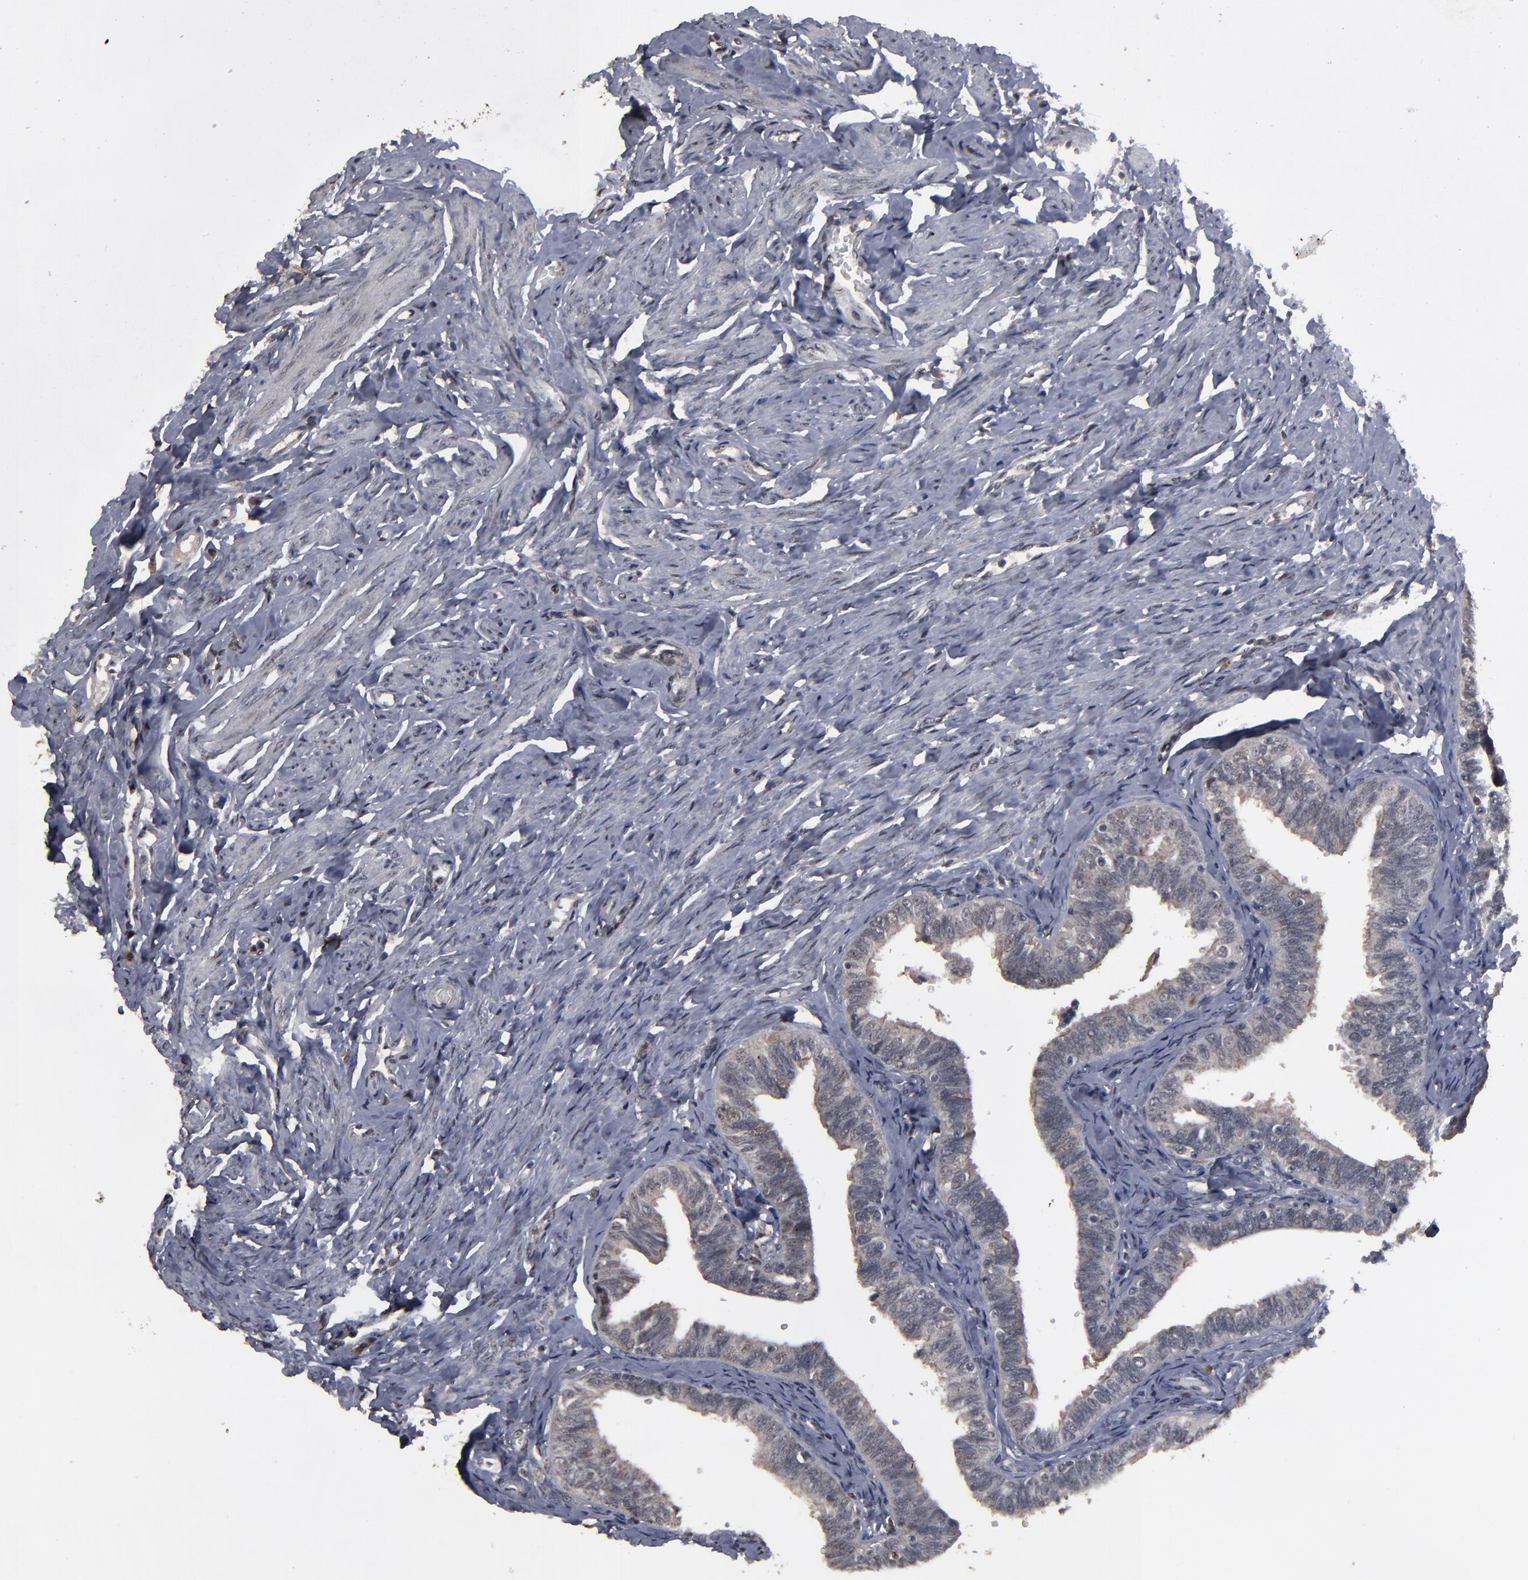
{"staining": {"intensity": "weak", "quantity": ">75%", "location": "cytoplasmic/membranous"}, "tissue": "fallopian tube", "cell_type": "Glandular cells", "image_type": "normal", "snomed": [{"axis": "morphology", "description": "Normal tissue, NOS"}, {"axis": "topography", "description": "Fallopian tube"}, {"axis": "topography", "description": "Ovary"}], "caption": "A low amount of weak cytoplasmic/membranous expression is appreciated in about >75% of glandular cells in normal fallopian tube. Immunohistochemistry stains the protein of interest in brown and the nuclei are stained blue.", "gene": "SLC22A17", "patient": {"sex": "female", "age": 69}}